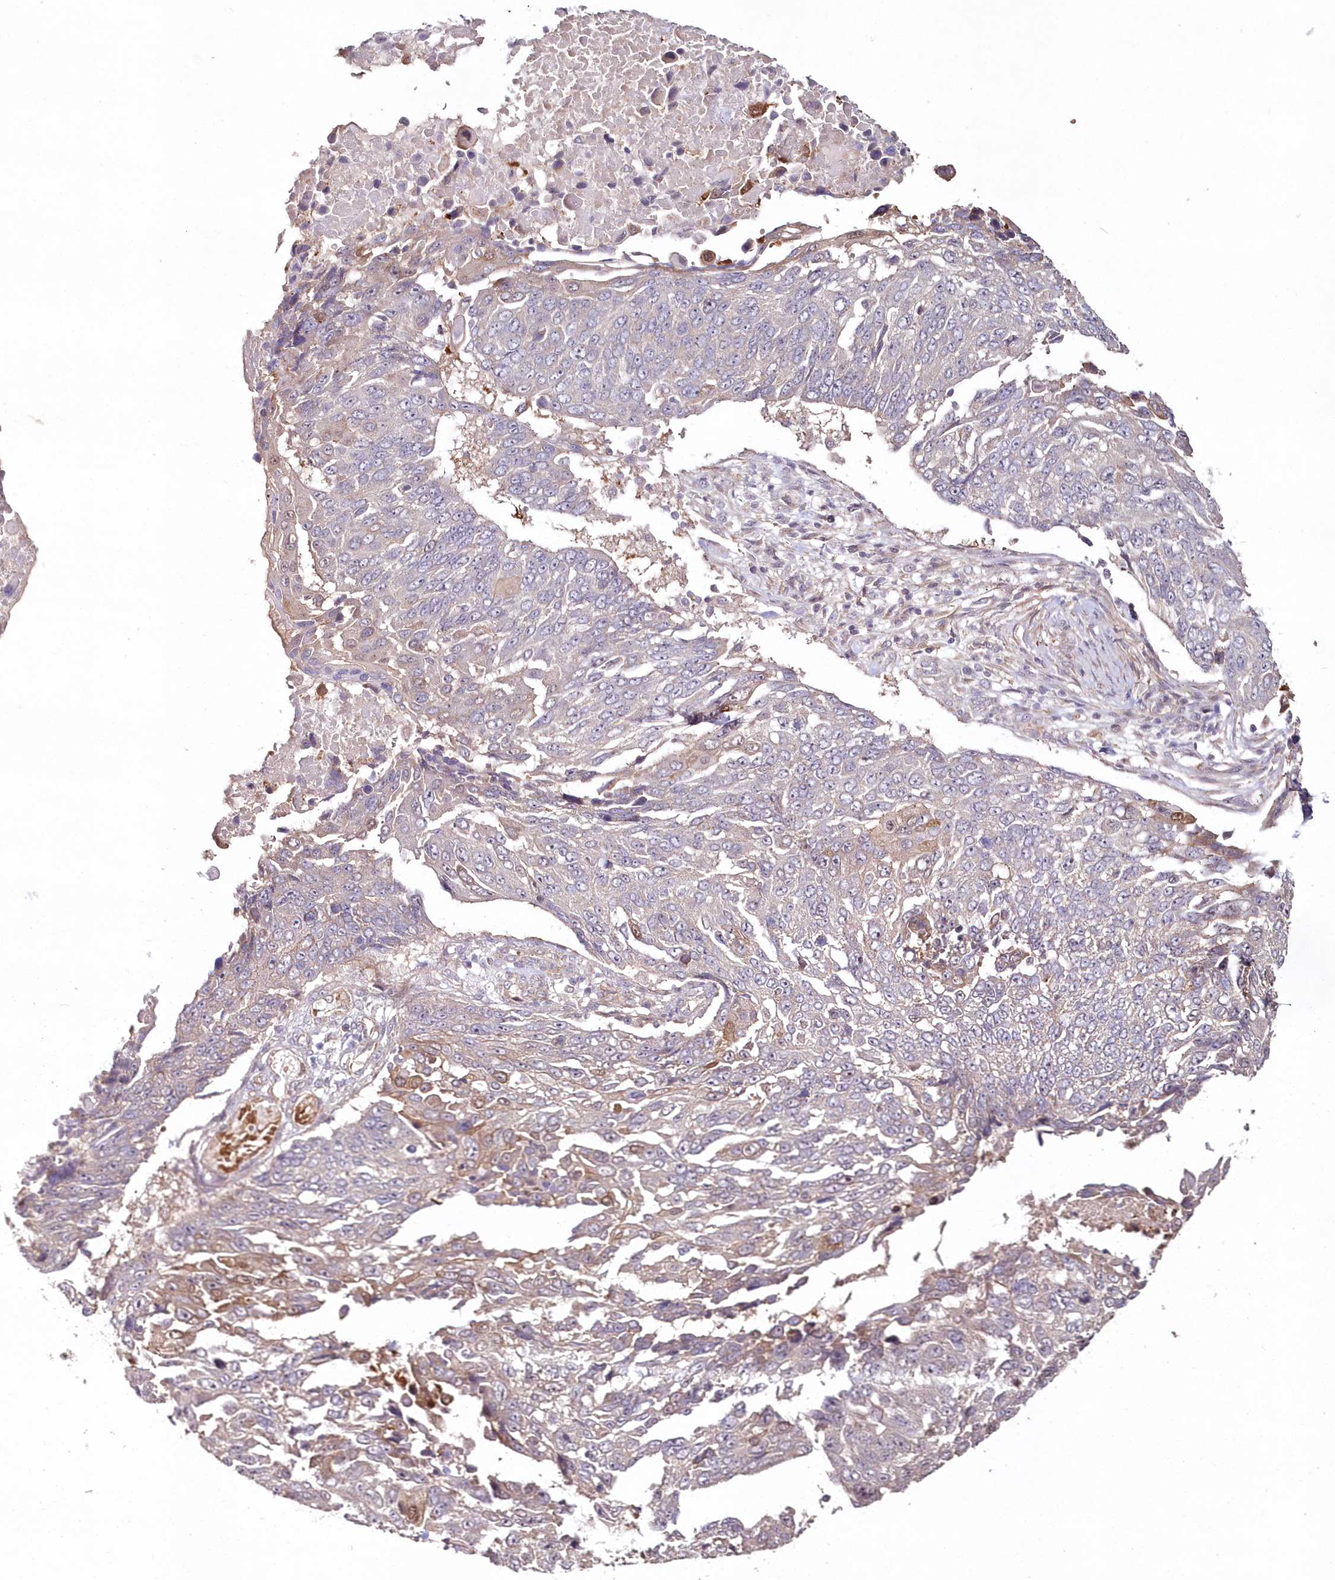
{"staining": {"intensity": "weak", "quantity": "<25%", "location": "cytoplasmic/membranous"}, "tissue": "lung cancer", "cell_type": "Tumor cells", "image_type": "cancer", "snomed": [{"axis": "morphology", "description": "Squamous cell carcinoma, NOS"}, {"axis": "topography", "description": "Lung"}], "caption": "An image of human lung cancer (squamous cell carcinoma) is negative for staining in tumor cells.", "gene": "HYCC2", "patient": {"sex": "male", "age": 66}}